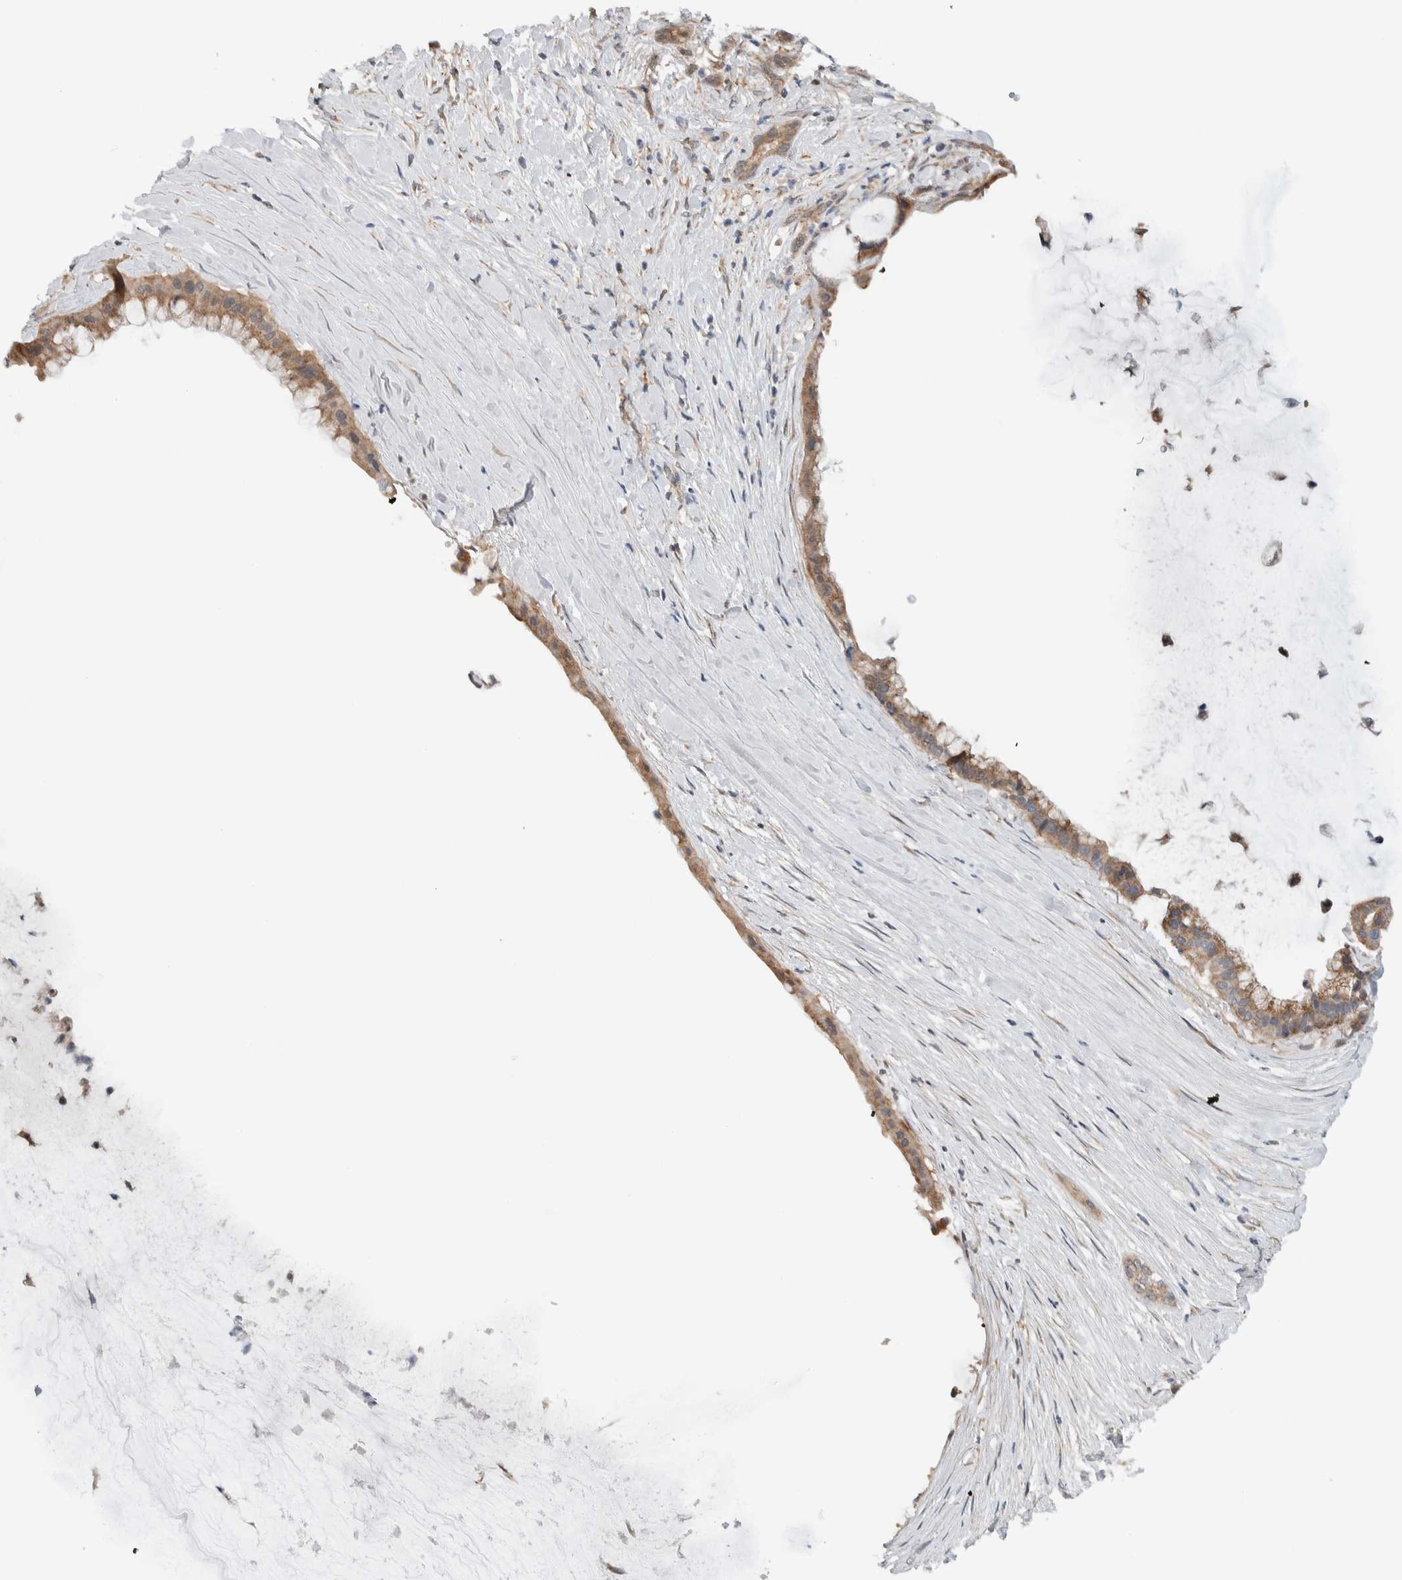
{"staining": {"intensity": "moderate", "quantity": ">75%", "location": "cytoplasmic/membranous"}, "tissue": "pancreatic cancer", "cell_type": "Tumor cells", "image_type": "cancer", "snomed": [{"axis": "morphology", "description": "Adenocarcinoma, NOS"}, {"axis": "topography", "description": "Pancreas"}], "caption": "Approximately >75% of tumor cells in human pancreatic cancer (adenocarcinoma) display moderate cytoplasmic/membranous protein expression as visualized by brown immunohistochemical staining.", "gene": "RERE", "patient": {"sex": "male", "age": 41}}